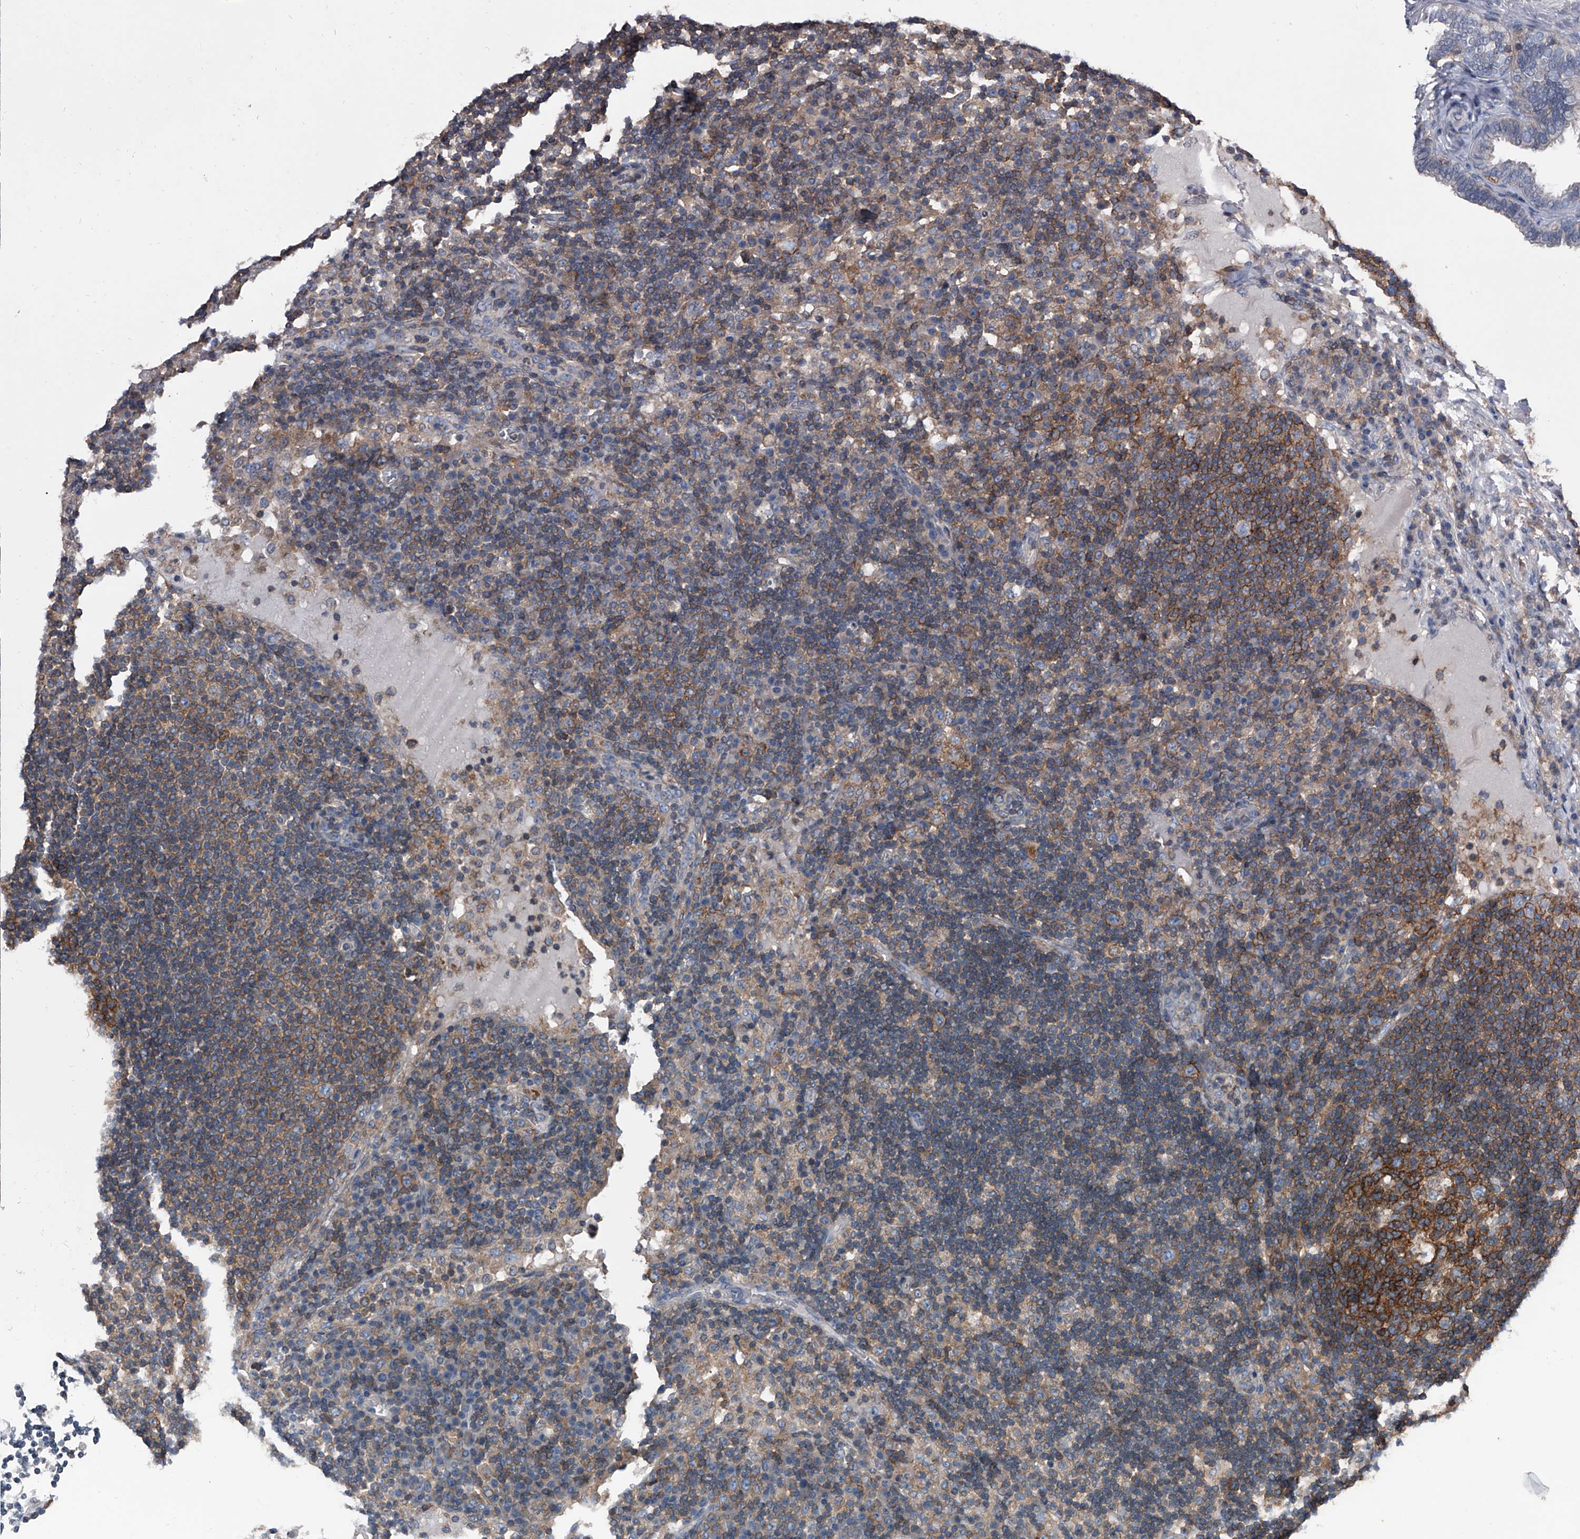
{"staining": {"intensity": "strong", "quantity": "25%-75%", "location": "cytoplasmic/membranous"}, "tissue": "lymph node", "cell_type": "Germinal center cells", "image_type": "normal", "snomed": [{"axis": "morphology", "description": "Normal tissue, NOS"}, {"axis": "topography", "description": "Lymph node"}], "caption": "Immunohistochemistry (DAB) staining of normal human lymph node exhibits strong cytoplasmic/membranous protein positivity in about 25%-75% of germinal center cells.", "gene": "PIP5K1A", "patient": {"sex": "female", "age": 53}}